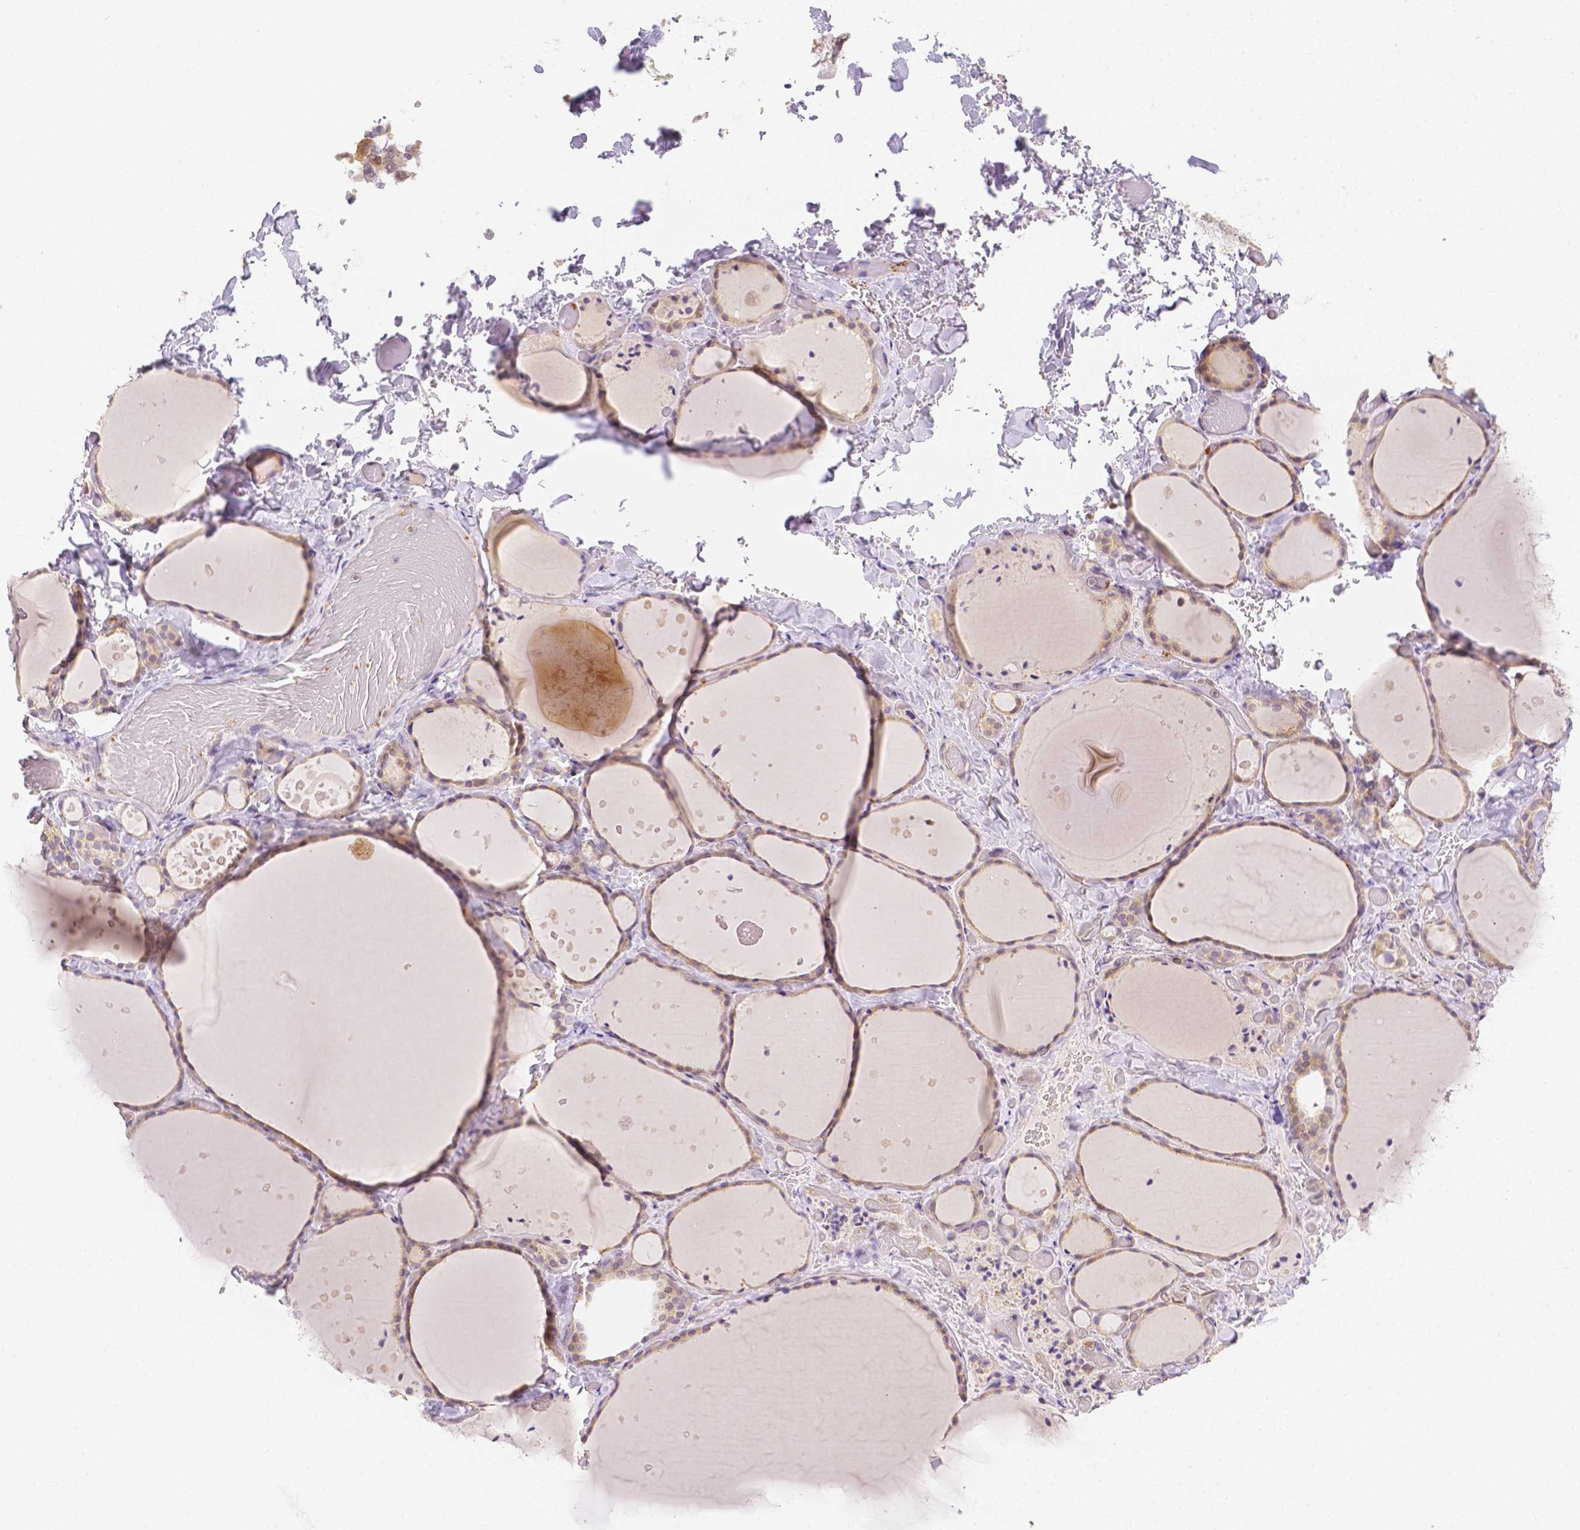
{"staining": {"intensity": "weak", "quantity": "25%-75%", "location": "cytoplasmic/membranous"}, "tissue": "thyroid gland", "cell_type": "Glandular cells", "image_type": "normal", "snomed": [{"axis": "morphology", "description": "Normal tissue, NOS"}, {"axis": "topography", "description": "Thyroid gland"}], "caption": "High-power microscopy captured an immunohistochemistry photomicrograph of benign thyroid gland, revealing weak cytoplasmic/membranous positivity in approximately 25%-75% of glandular cells.", "gene": "C10orf67", "patient": {"sex": "female", "age": 36}}